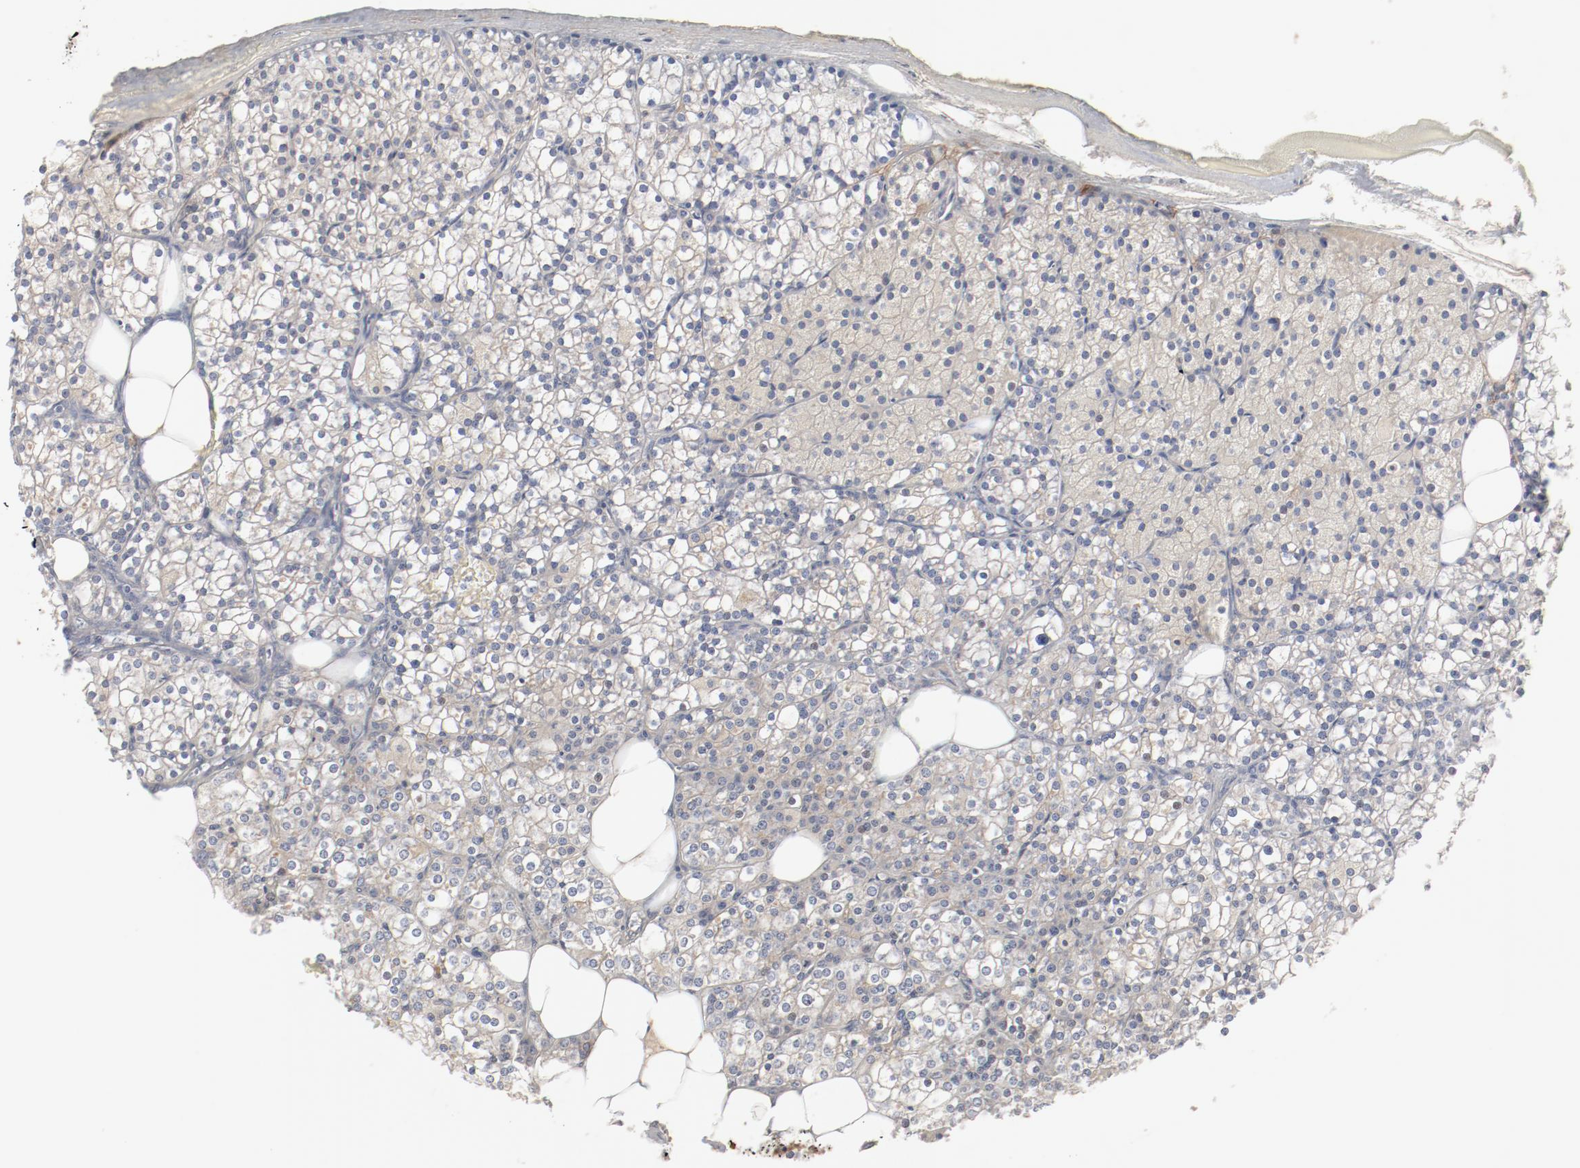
{"staining": {"intensity": "moderate", "quantity": ">75%", "location": "cytoplasmic/membranous"}, "tissue": "parathyroid gland", "cell_type": "Glandular cells", "image_type": "normal", "snomed": [{"axis": "morphology", "description": "Normal tissue, NOS"}, {"axis": "topography", "description": "Parathyroid gland"}], "caption": "A histopathology image of parathyroid gland stained for a protein shows moderate cytoplasmic/membranous brown staining in glandular cells.", "gene": "PITPNM2", "patient": {"sex": "female", "age": 63}}